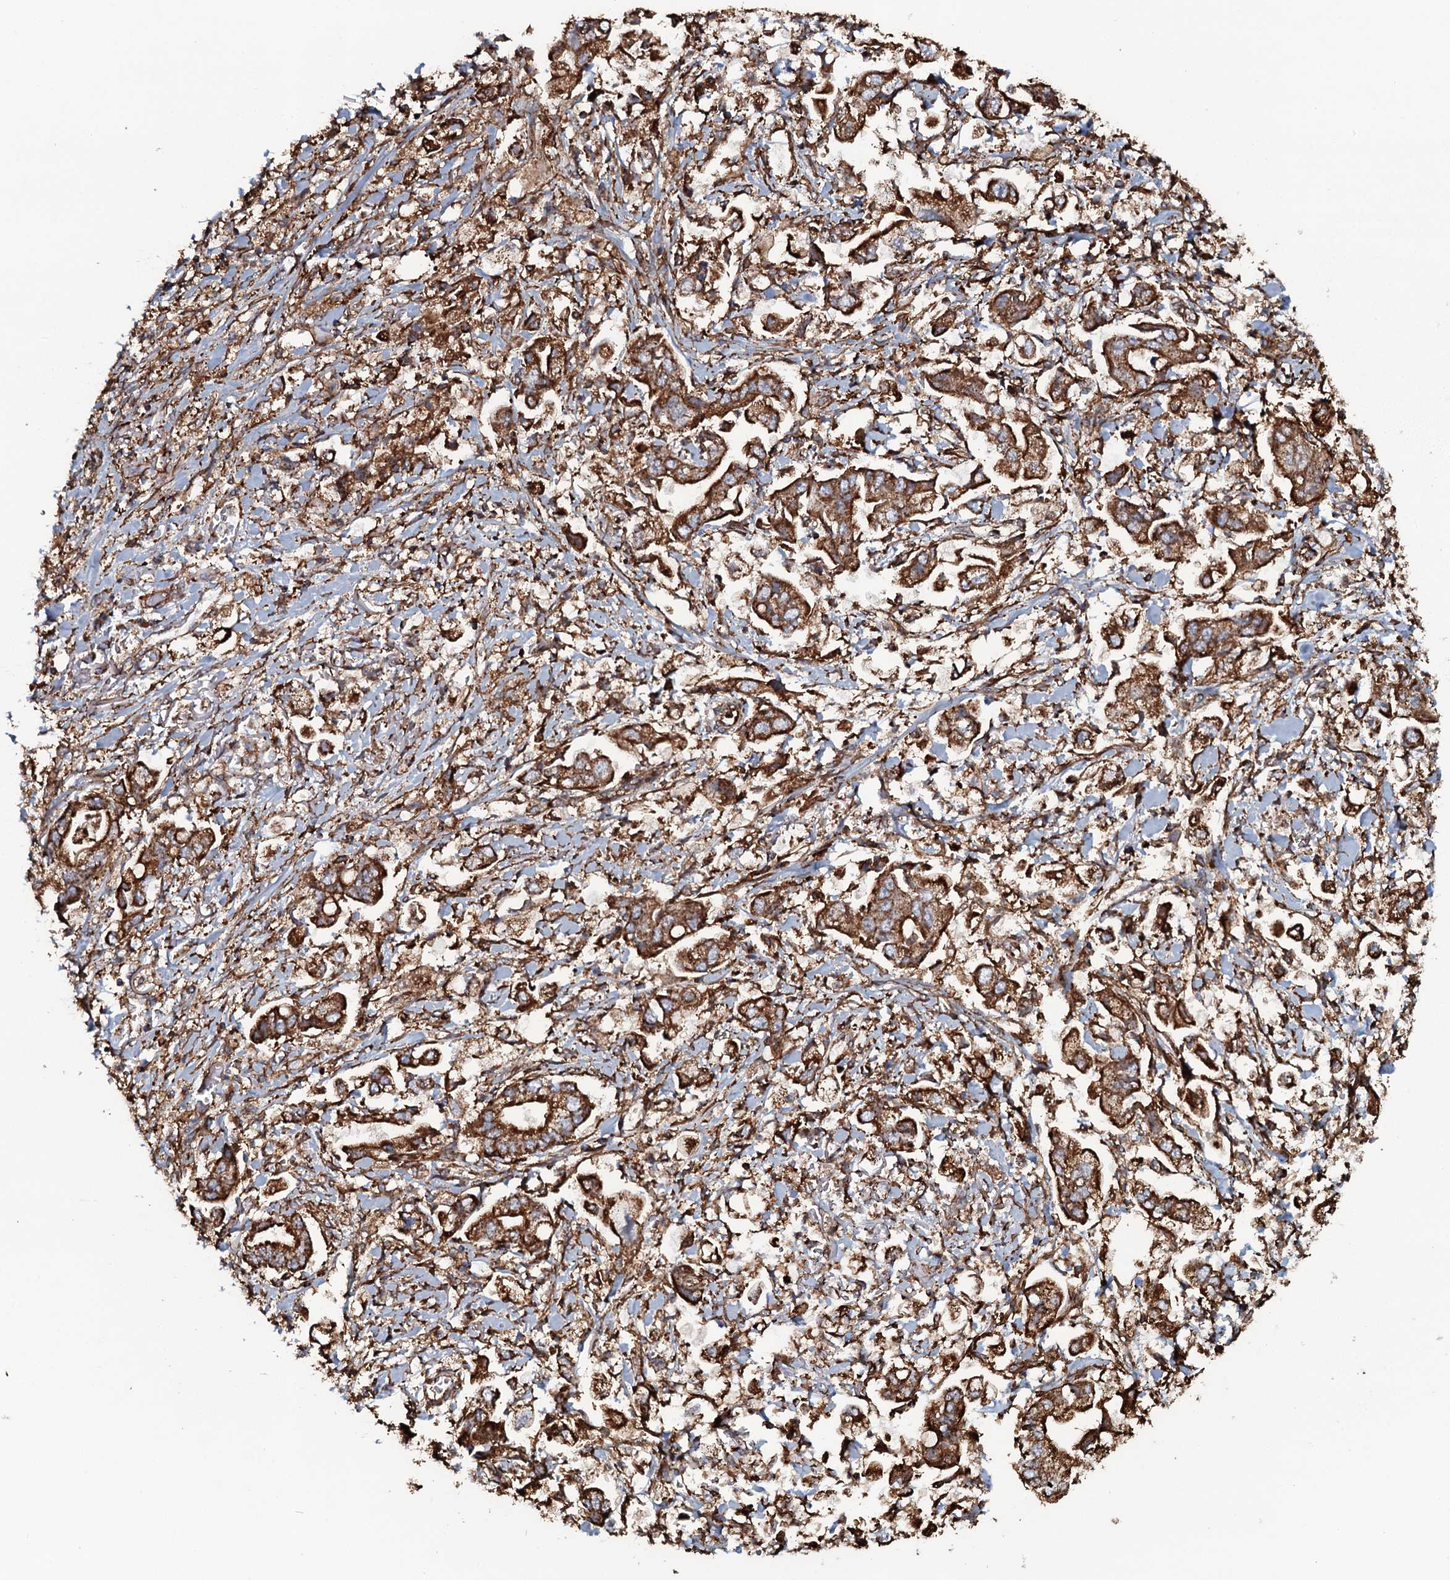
{"staining": {"intensity": "strong", "quantity": ">75%", "location": "cytoplasmic/membranous"}, "tissue": "stomach cancer", "cell_type": "Tumor cells", "image_type": "cancer", "snomed": [{"axis": "morphology", "description": "Adenocarcinoma, NOS"}, {"axis": "topography", "description": "Stomach"}], "caption": "Immunohistochemical staining of human stomach adenocarcinoma exhibits strong cytoplasmic/membranous protein positivity in about >75% of tumor cells. The staining was performed using DAB, with brown indicating positive protein expression. Nuclei are stained blue with hematoxylin.", "gene": "VWA8", "patient": {"sex": "male", "age": 62}}